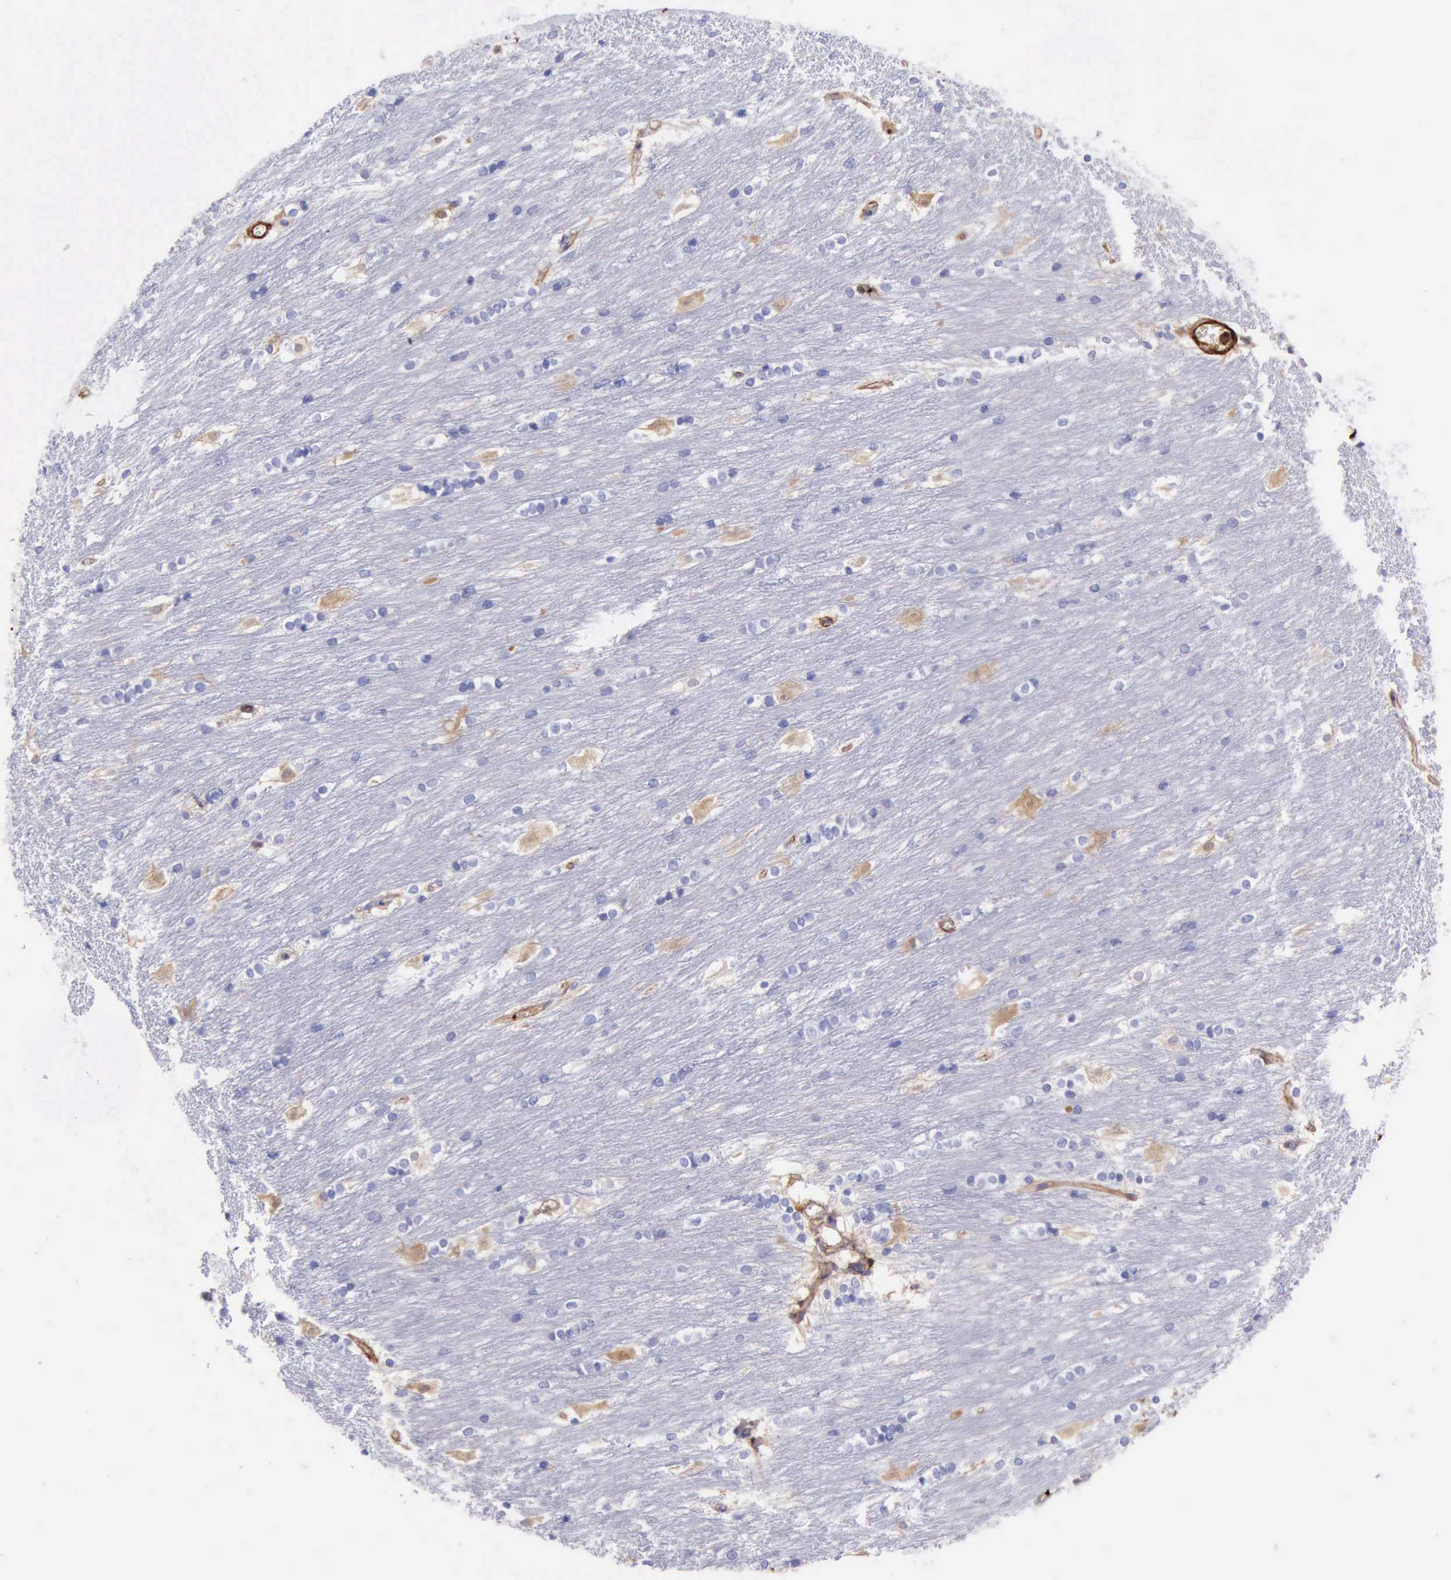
{"staining": {"intensity": "negative", "quantity": "none", "location": "none"}, "tissue": "caudate", "cell_type": "Glial cells", "image_type": "normal", "snomed": [{"axis": "morphology", "description": "Normal tissue, NOS"}, {"axis": "topography", "description": "Lateral ventricle wall"}], "caption": "Caudate stained for a protein using immunohistochemistry shows no positivity glial cells.", "gene": "FLNA", "patient": {"sex": "female", "age": 19}}